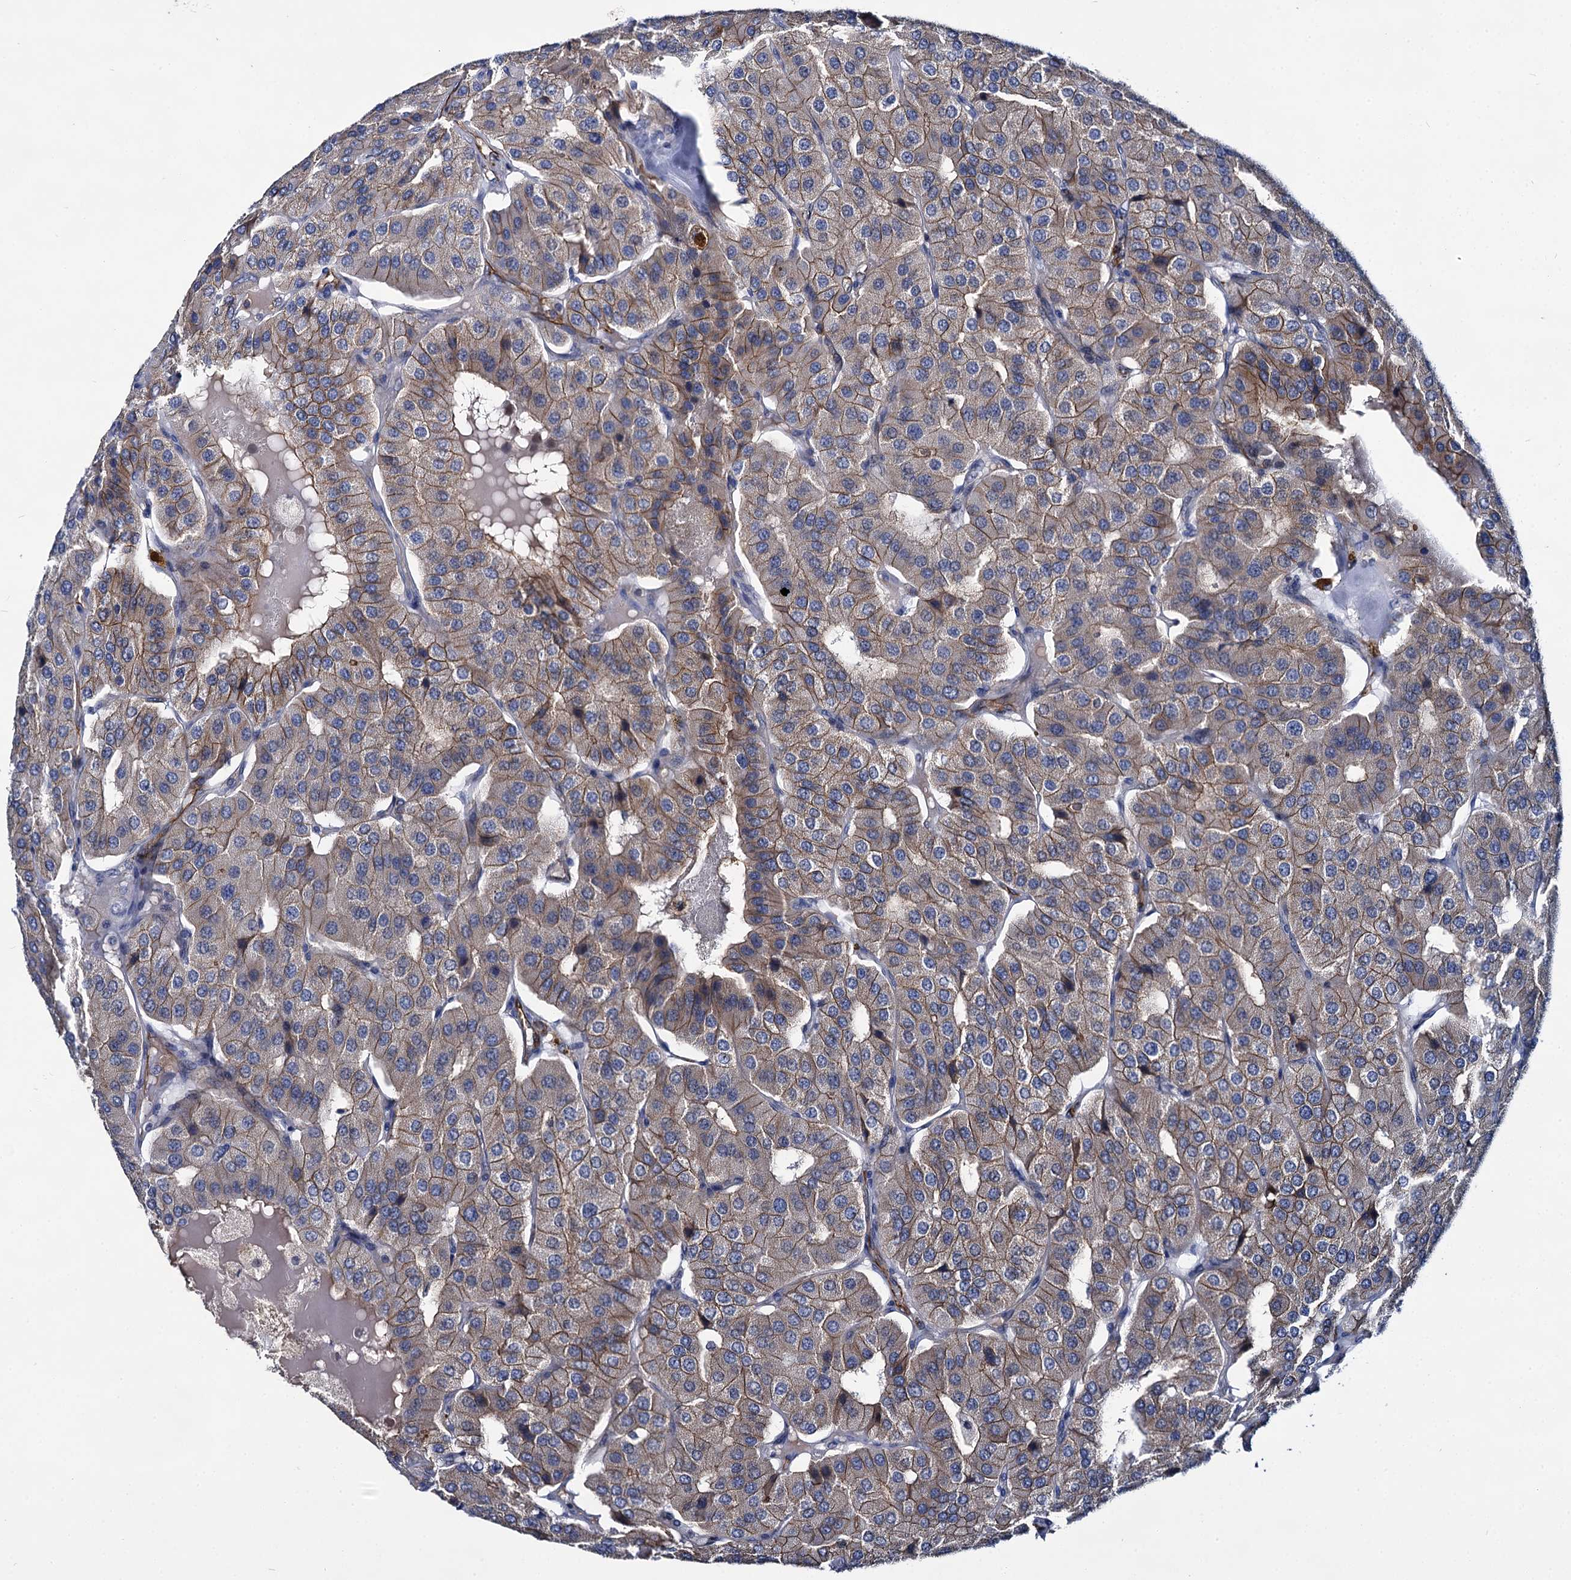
{"staining": {"intensity": "moderate", "quantity": ">75%", "location": "cytoplasmic/membranous"}, "tissue": "parathyroid gland", "cell_type": "Glandular cells", "image_type": "normal", "snomed": [{"axis": "morphology", "description": "Normal tissue, NOS"}, {"axis": "morphology", "description": "Adenoma, NOS"}, {"axis": "topography", "description": "Parathyroid gland"}], "caption": "Immunohistochemistry (IHC) staining of benign parathyroid gland, which reveals medium levels of moderate cytoplasmic/membranous staining in about >75% of glandular cells indicating moderate cytoplasmic/membranous protein positivity. The staining was performed using DAB (brown) for protein detection and nuclei were counterstained in hematoxylin (blue).", "gene": "ABLIM1", "patient": {"sex": "female", "age": 86}}